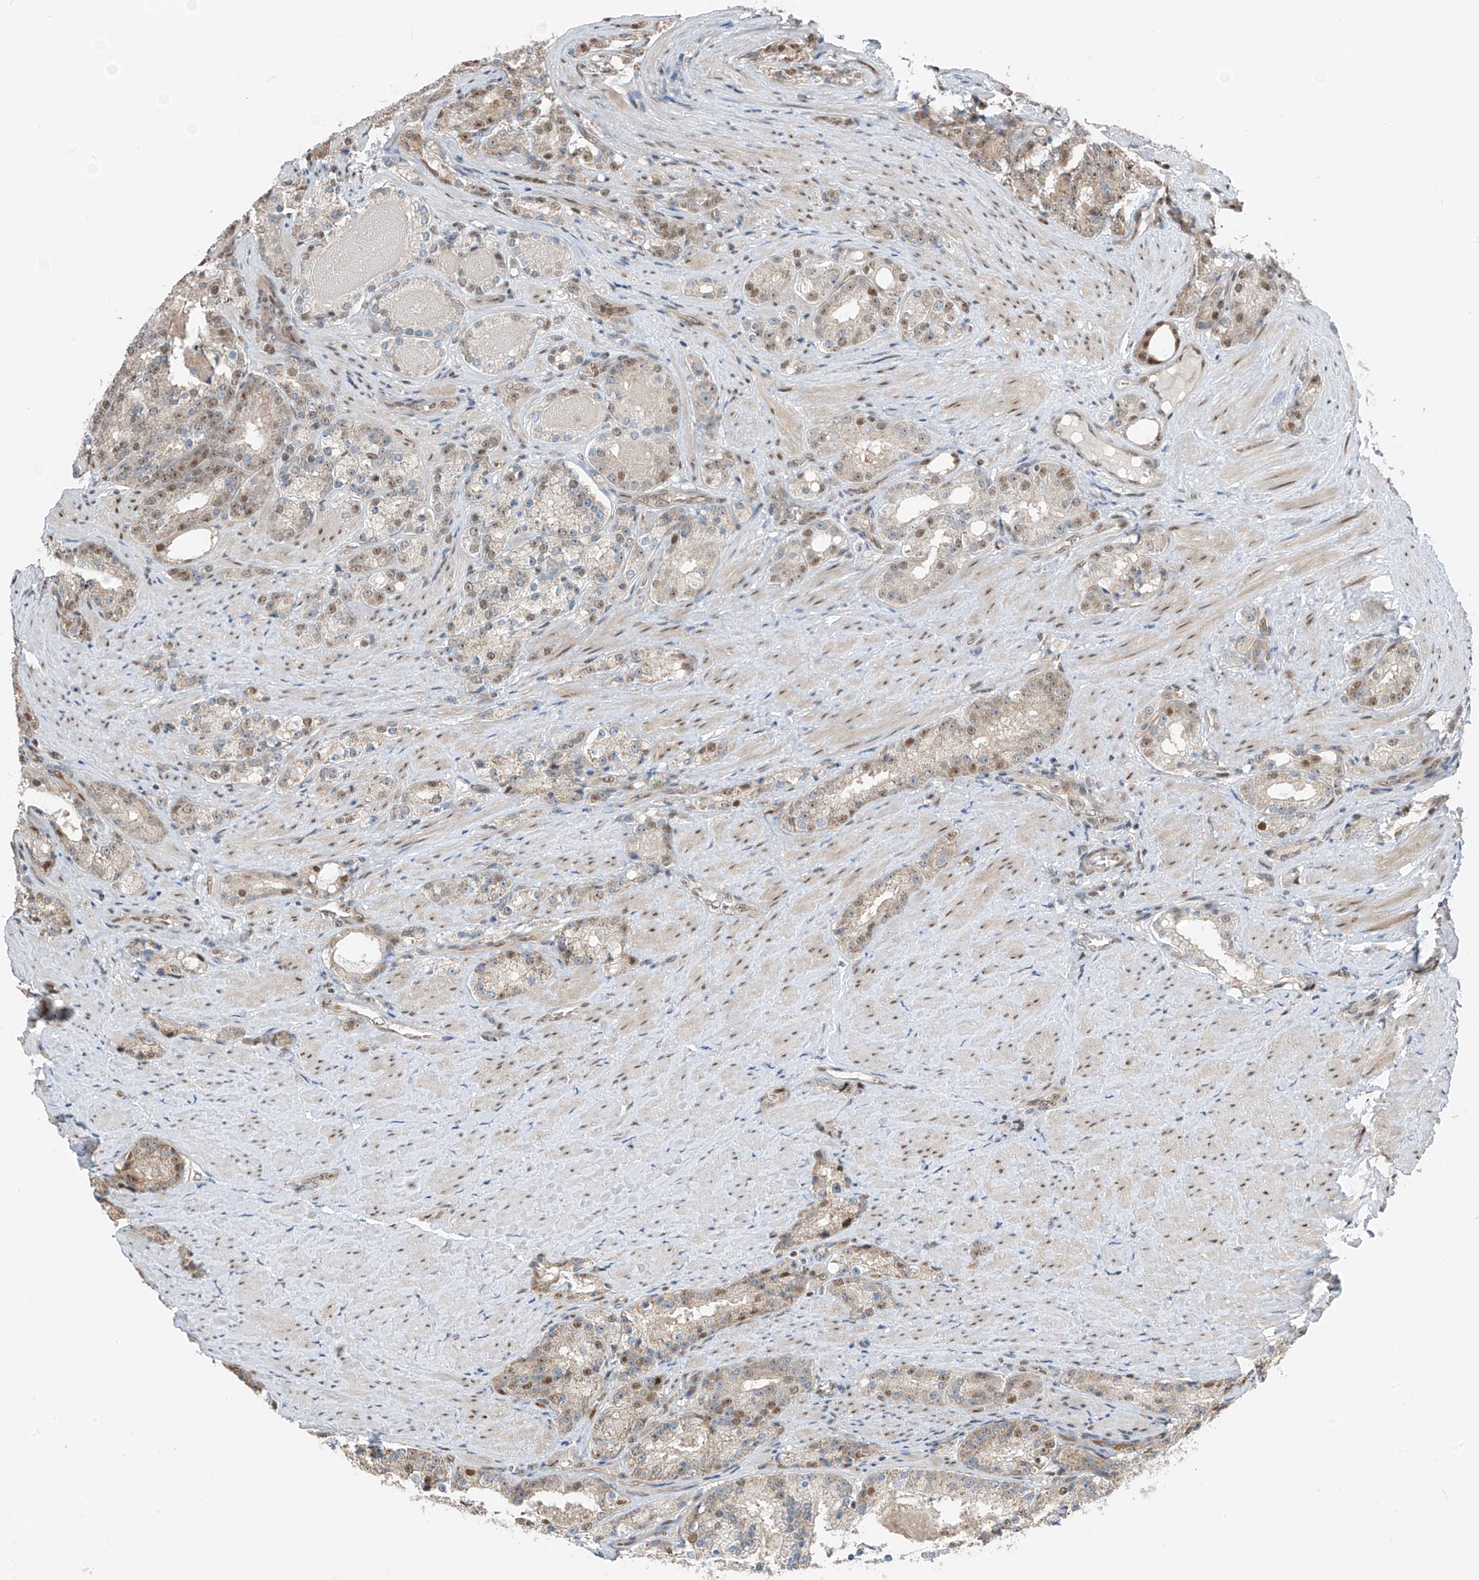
{"staining": {"intensity": "moderate", "quantity": "<25%", "location": "nuclear"}, "tissue": "prostate cancer", "cell_type": "Tumor cells", "image_type": "cancer", "snomed": [{"axis": "morphology", "description": "Adenocarcinoma, High grade"}, {"axis": "topography", "description": "Prostate"}], "caption": "The immunohistochemical stain highlights moderate nuclear positivity in tumor cells of prostate cancer (high-grade adenocarcinoma) tissue.", "gene": "RBP7", "patient": {"sex": "male", "age": 60}}